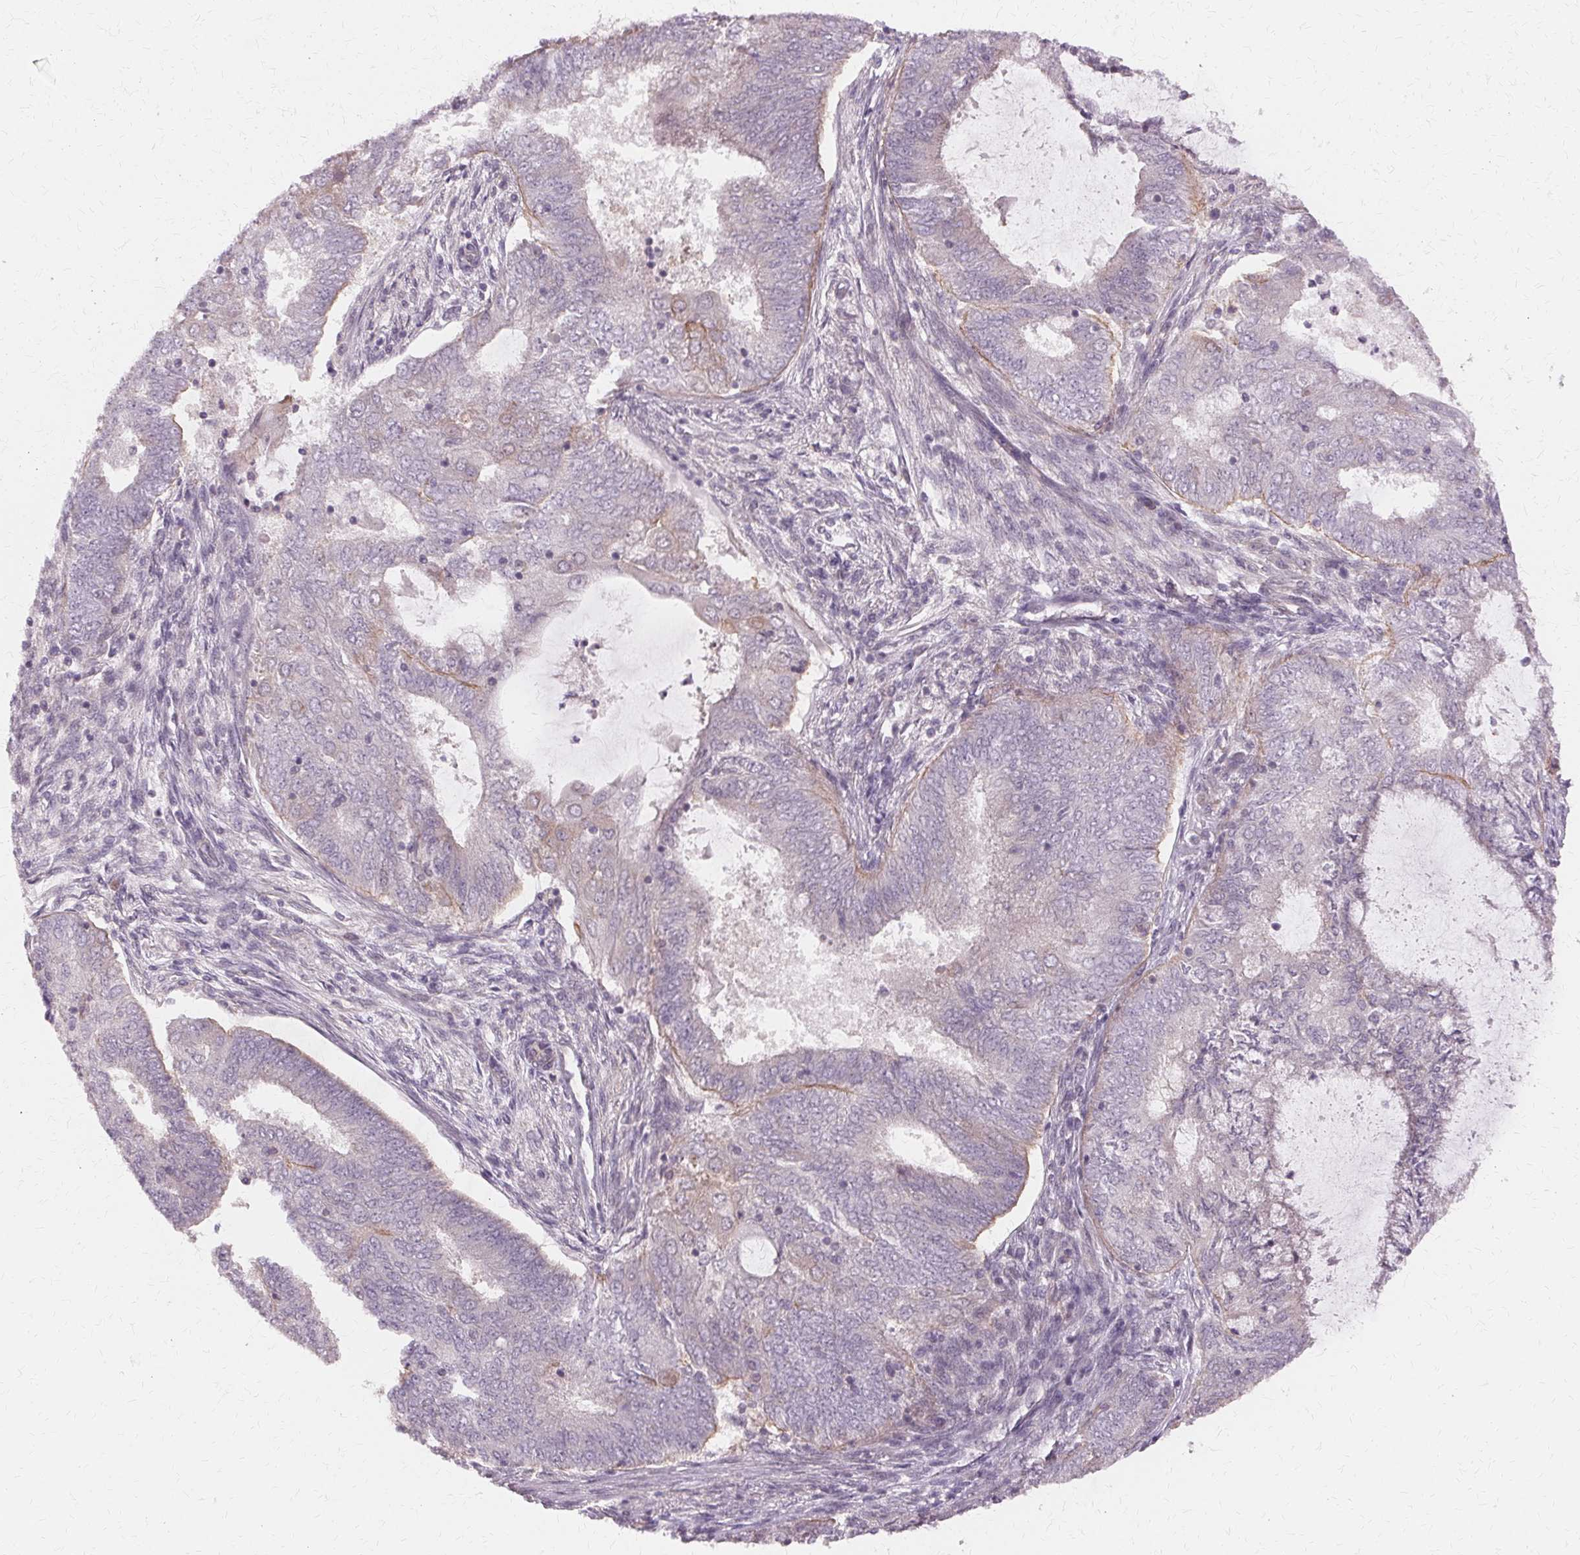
{"staining": {"intensity": "weak", "quantity": "25%-75%", "location": "cytoplasmic/membranous"}, "tissue": "endometrial cancer", "cell_type": "Tumor cells", "image_type": "cancer", "snomed": [{"axis": "morphology", "description": "Adenocarcinoma, NOS"}, {"axis": "topography", "description": "Endometrium"}], "caption": "The micrograph reveals a brown stain indicating the presence of a protein in the cytoplasmic/membranous of tumor cells in adenocarcinoma (endometrial).", "gene": "USP8", "patient": {"sex": "female", "age": 62}}